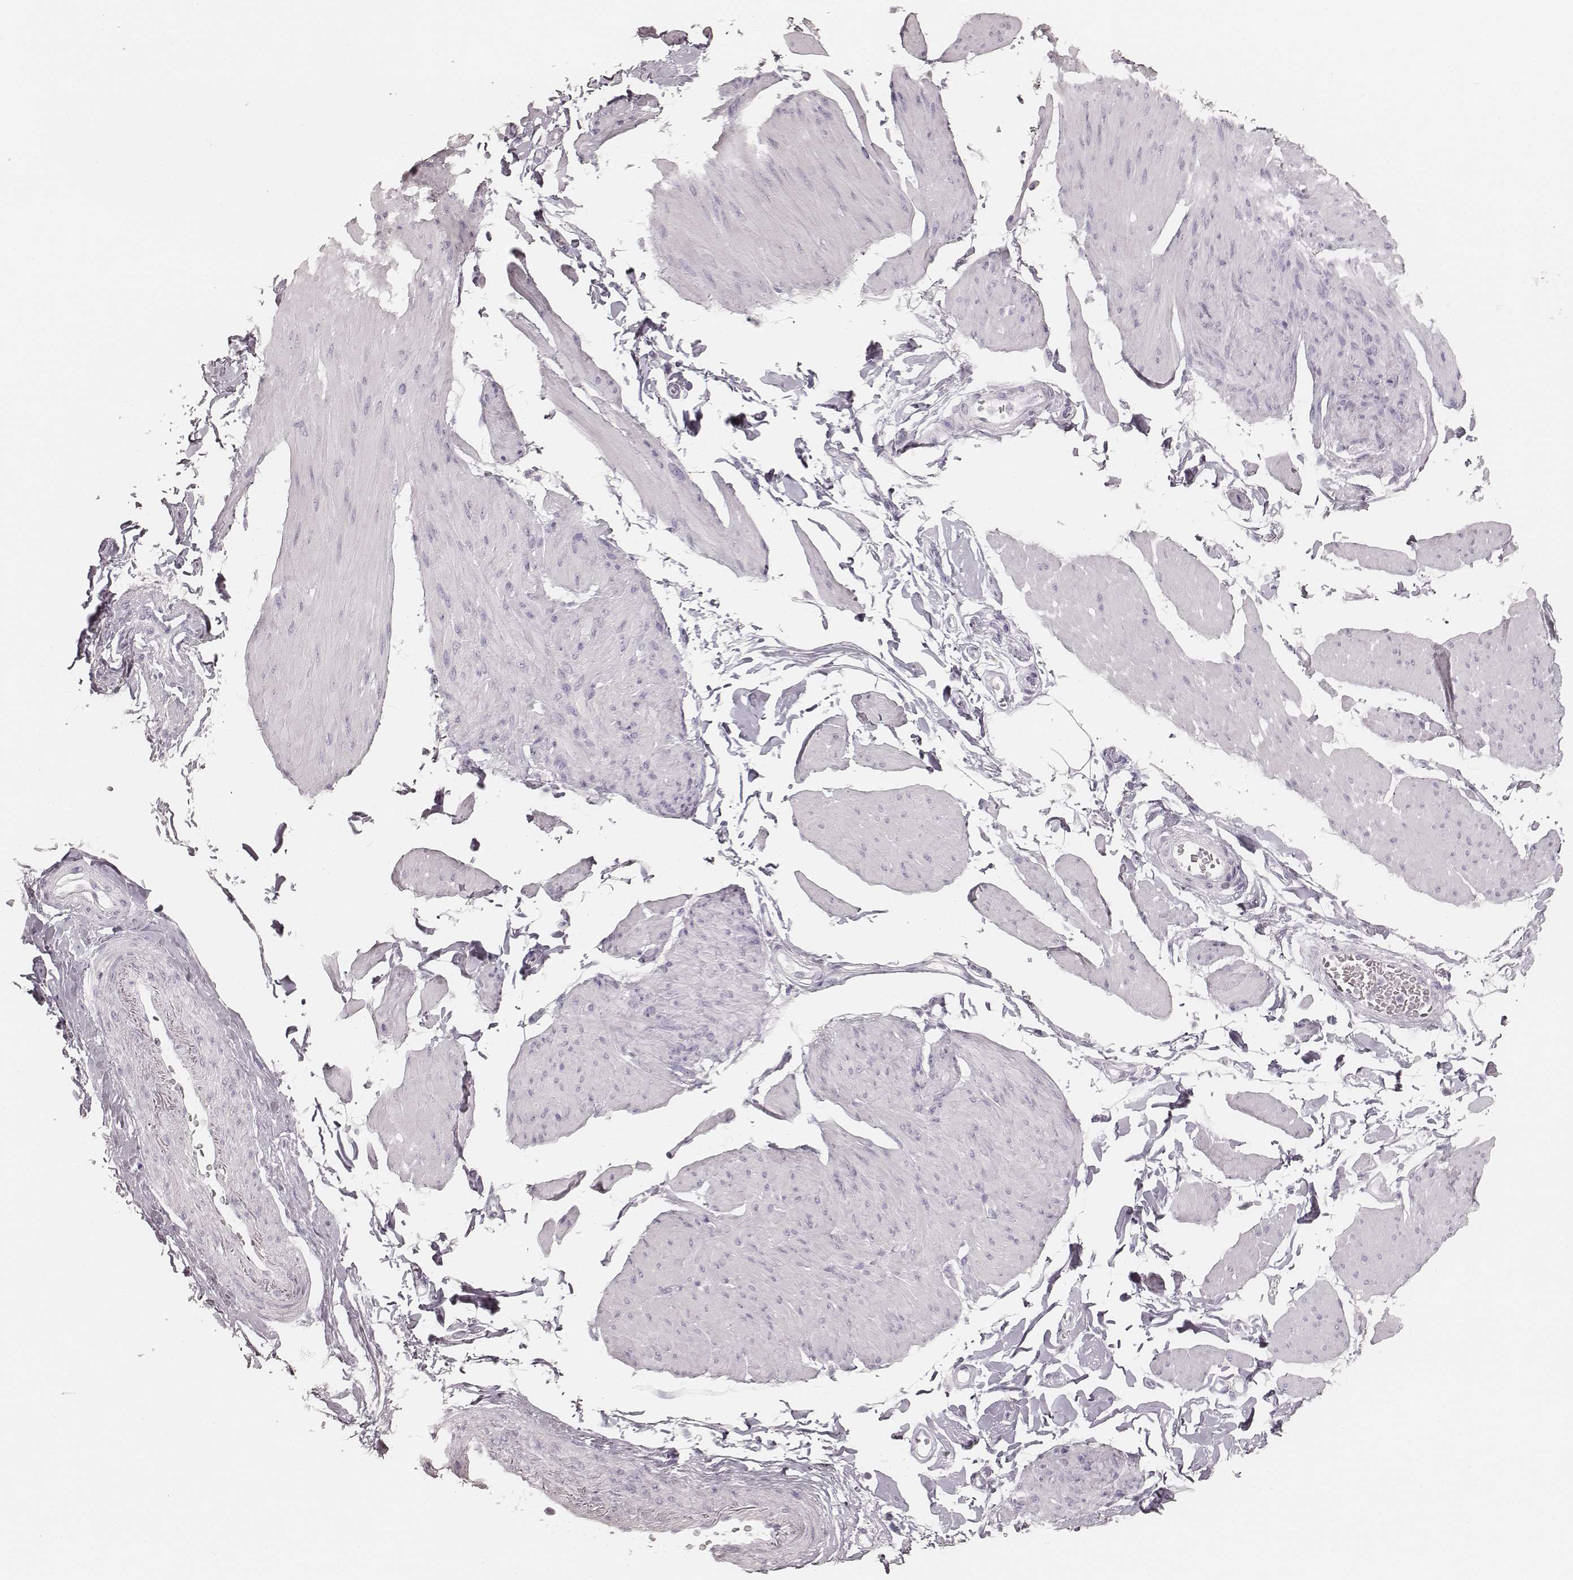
{"staining": {"intensity": "negative", "quantity": "none", "location": "none"}, "tissue": "smooth muscle", "cell_type": "Smooth muscle cells", "image_type": "normal", "snomed": [{"axis": "morphology", "description": "Normal tissue, NOS"}, {"axis": "topography", "description": "Adipose tissue"}, {"axis": "topography", "description": "Smooth muscle"}, {"axis": "topography", "description": "Peripheral nerve tissue"}], "caption": "DAB (3,3'-diaminobenzidine) immunohistochemical staining of benign human smooth muscle reveals no significant positivity in smooth muscle cells. (IHC, brightfield microscopy, high magnification).", "gene": "KRT82", "patient": {"sex": "male", "age": 83}}